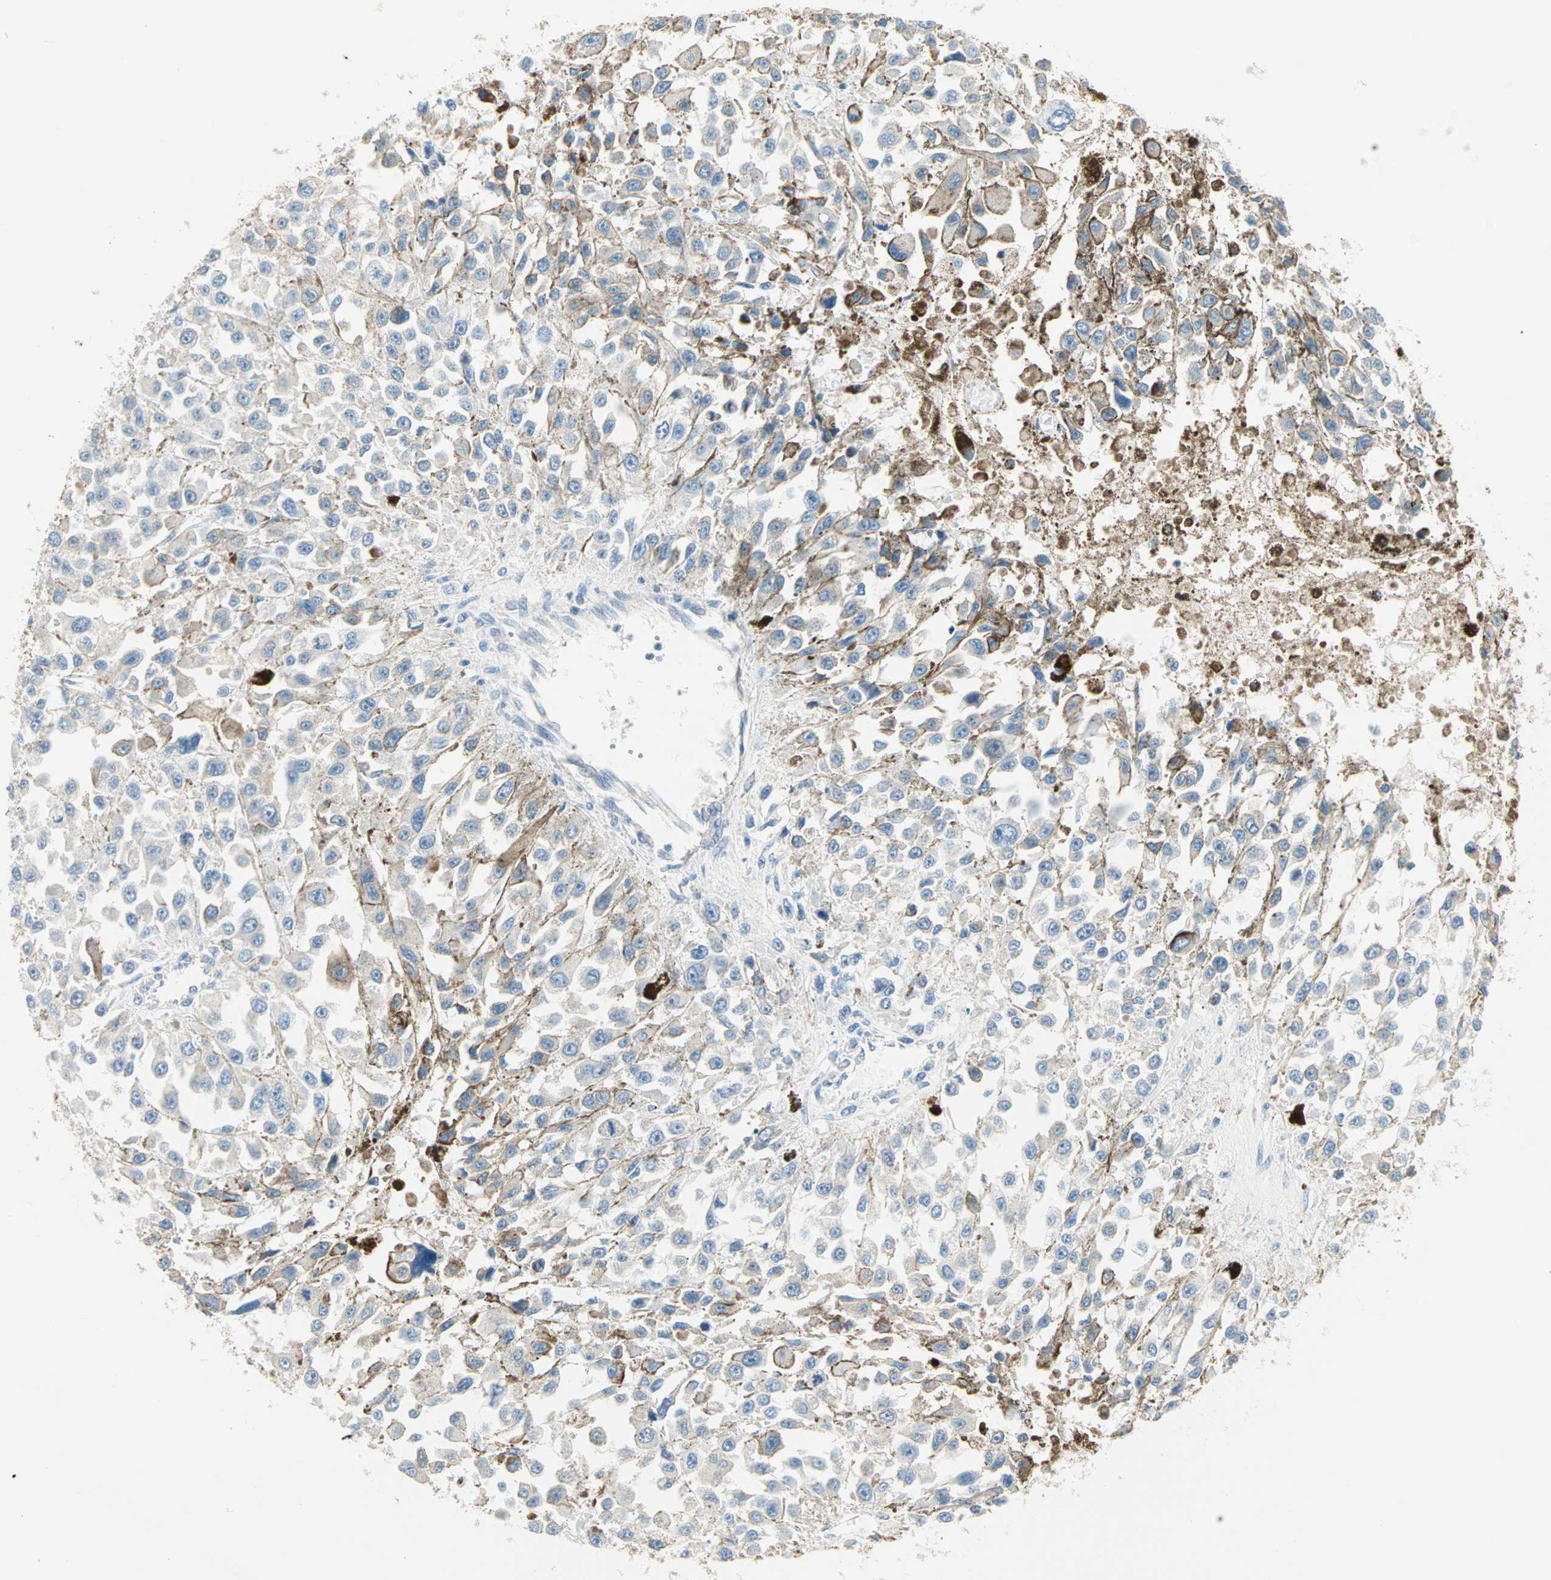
{"staining": {"intensity": "strong", "quantity": "<25%", "location": "cytoplasmic/membranous"}, "tissue": "melanoma", "cell_type": "Tumor cells", "image_type": "cancer", "snomed": [{"axis": "morphology", "description": "Malignant melanoma, Metastatic site"}, {"axis": "topography", "description": "Lymph node"}], "caption": "Immunohistochemical staining of malignant melanoma (metastatic site) reveals strong cytoplasmic/membranous protein expression in approximately <25% of tumor cells.", "gene": "MPI", "patient": {"sex": "male", "age": 59}}